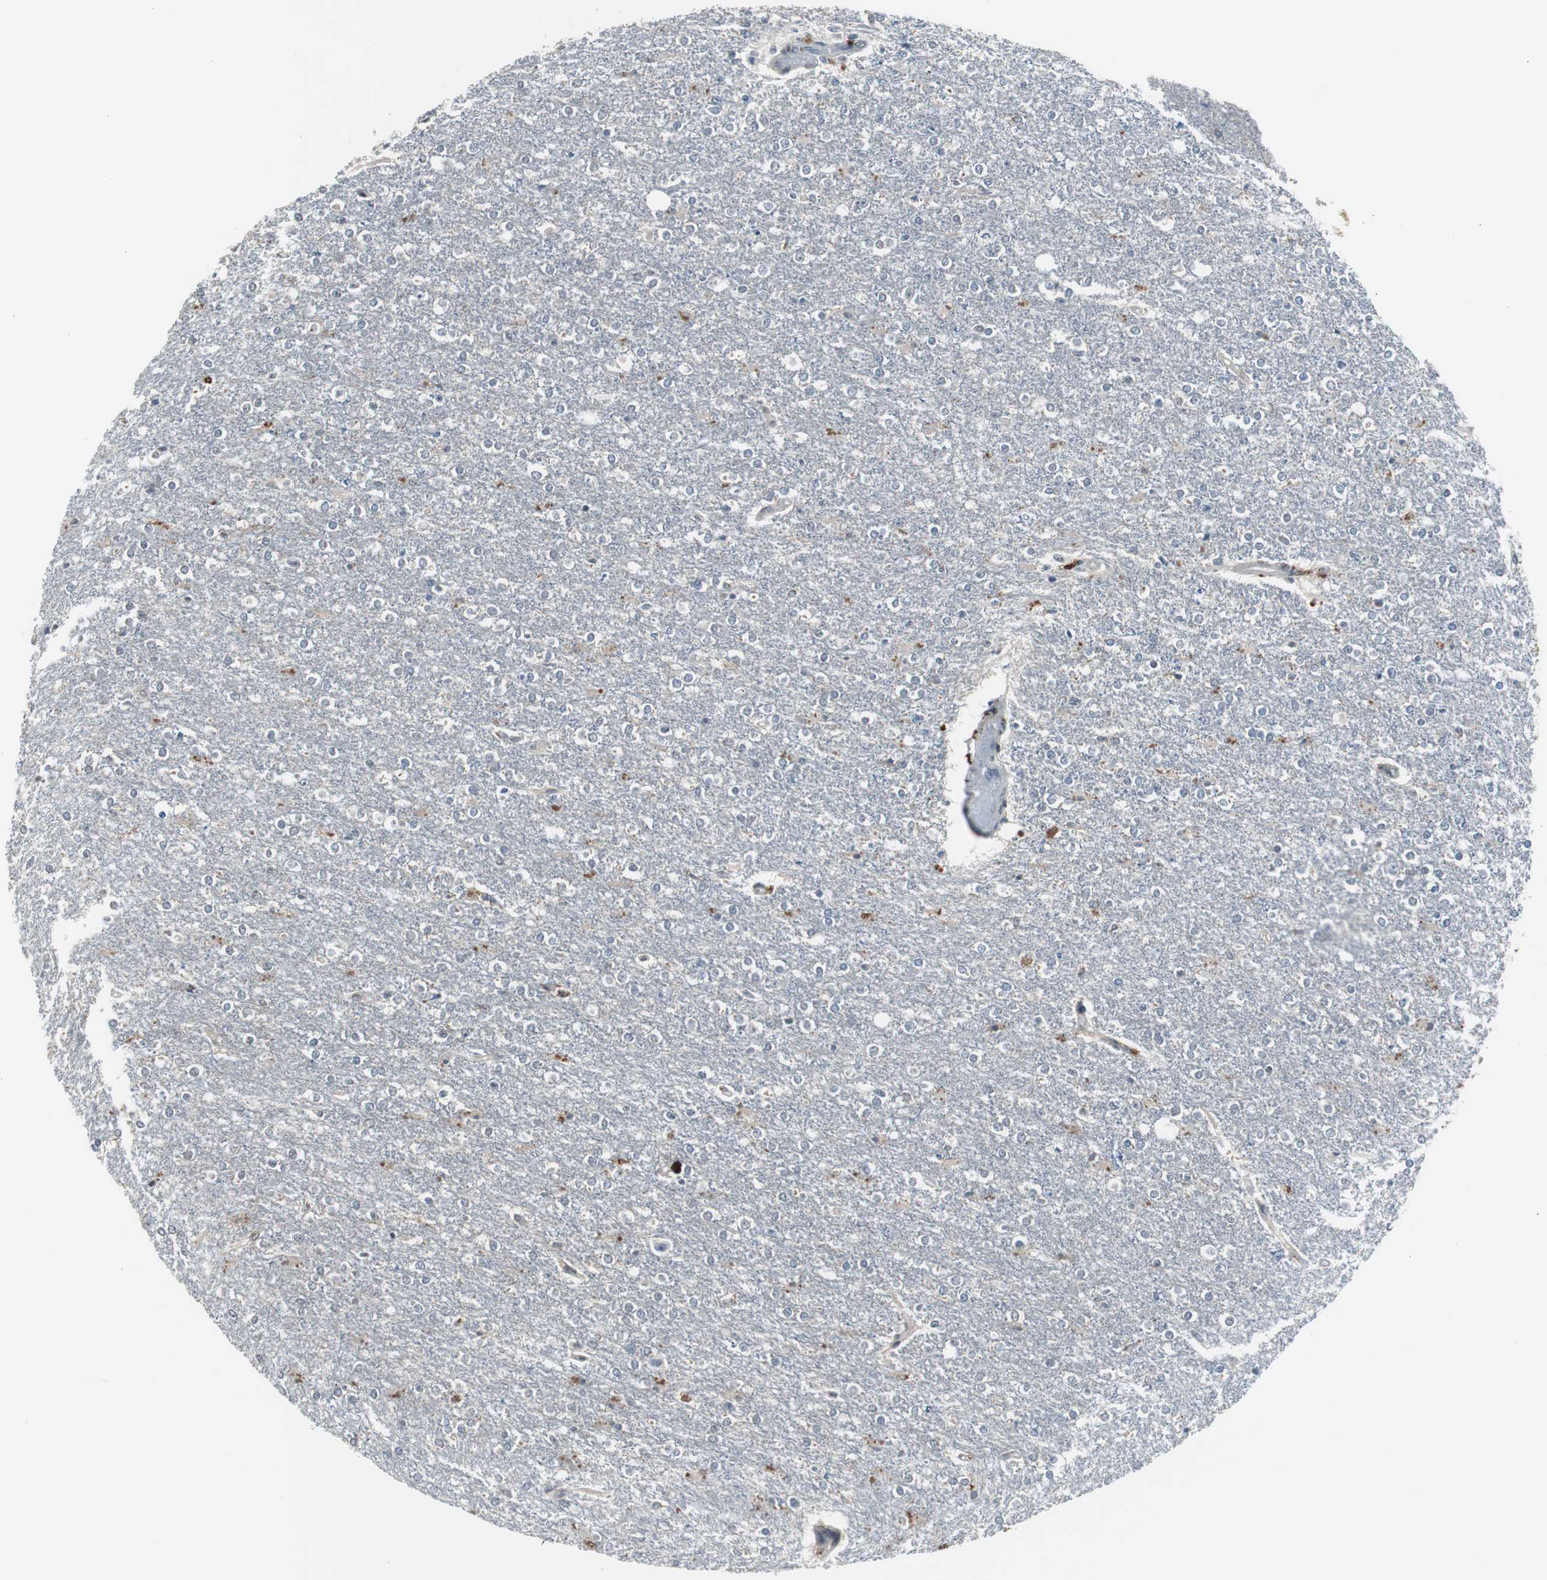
{"staining": {"intensity": "negative", "quantity": "none", "location": "none"}, "tissue": "glioma", "cell_type": "Tumor cells", "image_type": "cancer", "snomed": [{"axis": "morphology", "description": "Glioma, malignant, High grade"}, {"axis": "topography", "description": "Cerebral cortex"}], "caption": "Tumor cells are negative for brown protein staining in malignant high-grade glioma.", "gene": "BOLA1", "patient": {"sex": "male", "age": 76}}